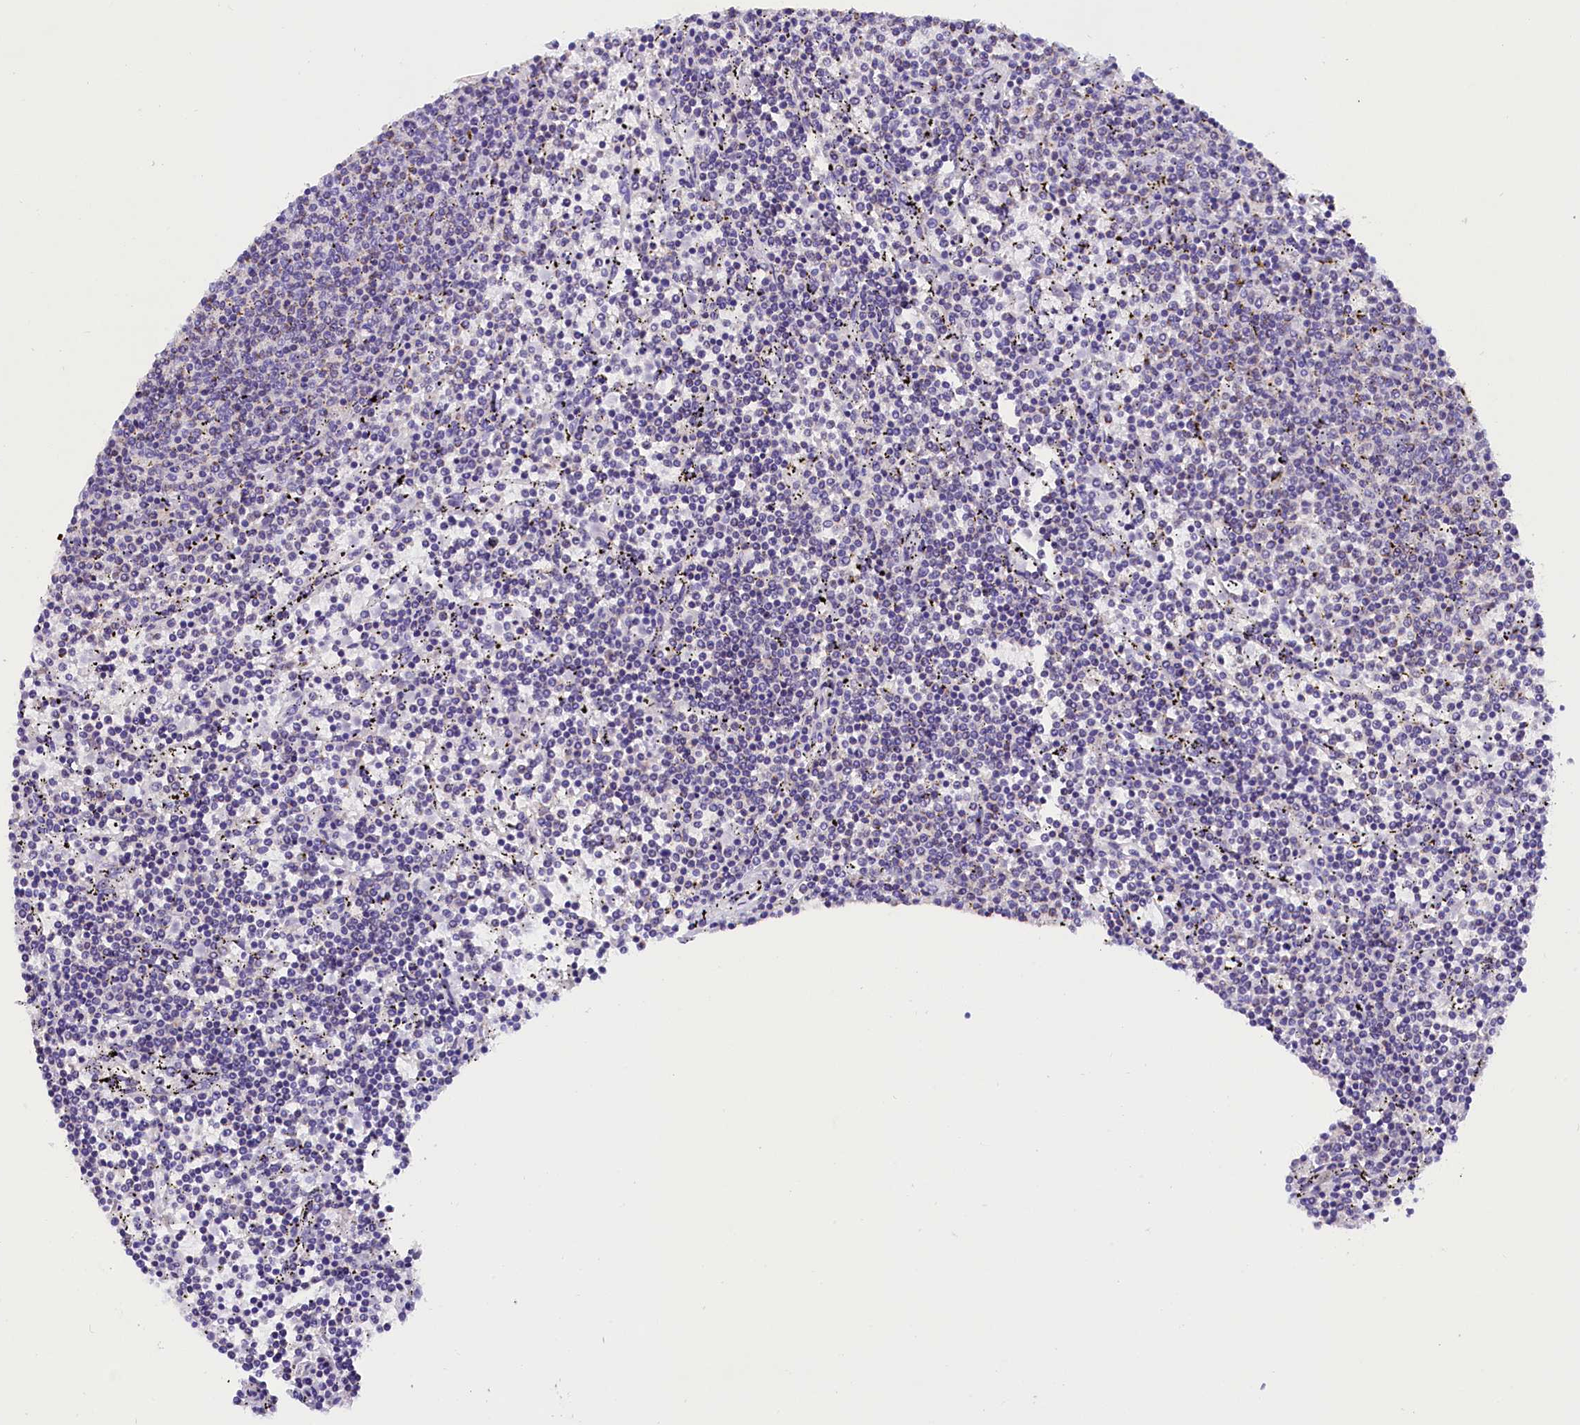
{"staining": {"intensity": "negative", "quantity": "none", "location": "none"}, "tissue": "lymphoma", "cell_type": "Tumor cells", "image_type": "cancer", "snomed": [{"axis": "morphology", "description": "Malignant lymphoma, non-Hodgkin's type, Low grade"}, {"axis": "topography", "description": "Spleen"}], "caption": "Immunohistochemical staining of human malignant lymphoma, non-Hodgkin's type (low-grade) shows no significant staining in tumor cells.", "gene": "ABAT", "patient": {"sex": "female", "age": 50}}